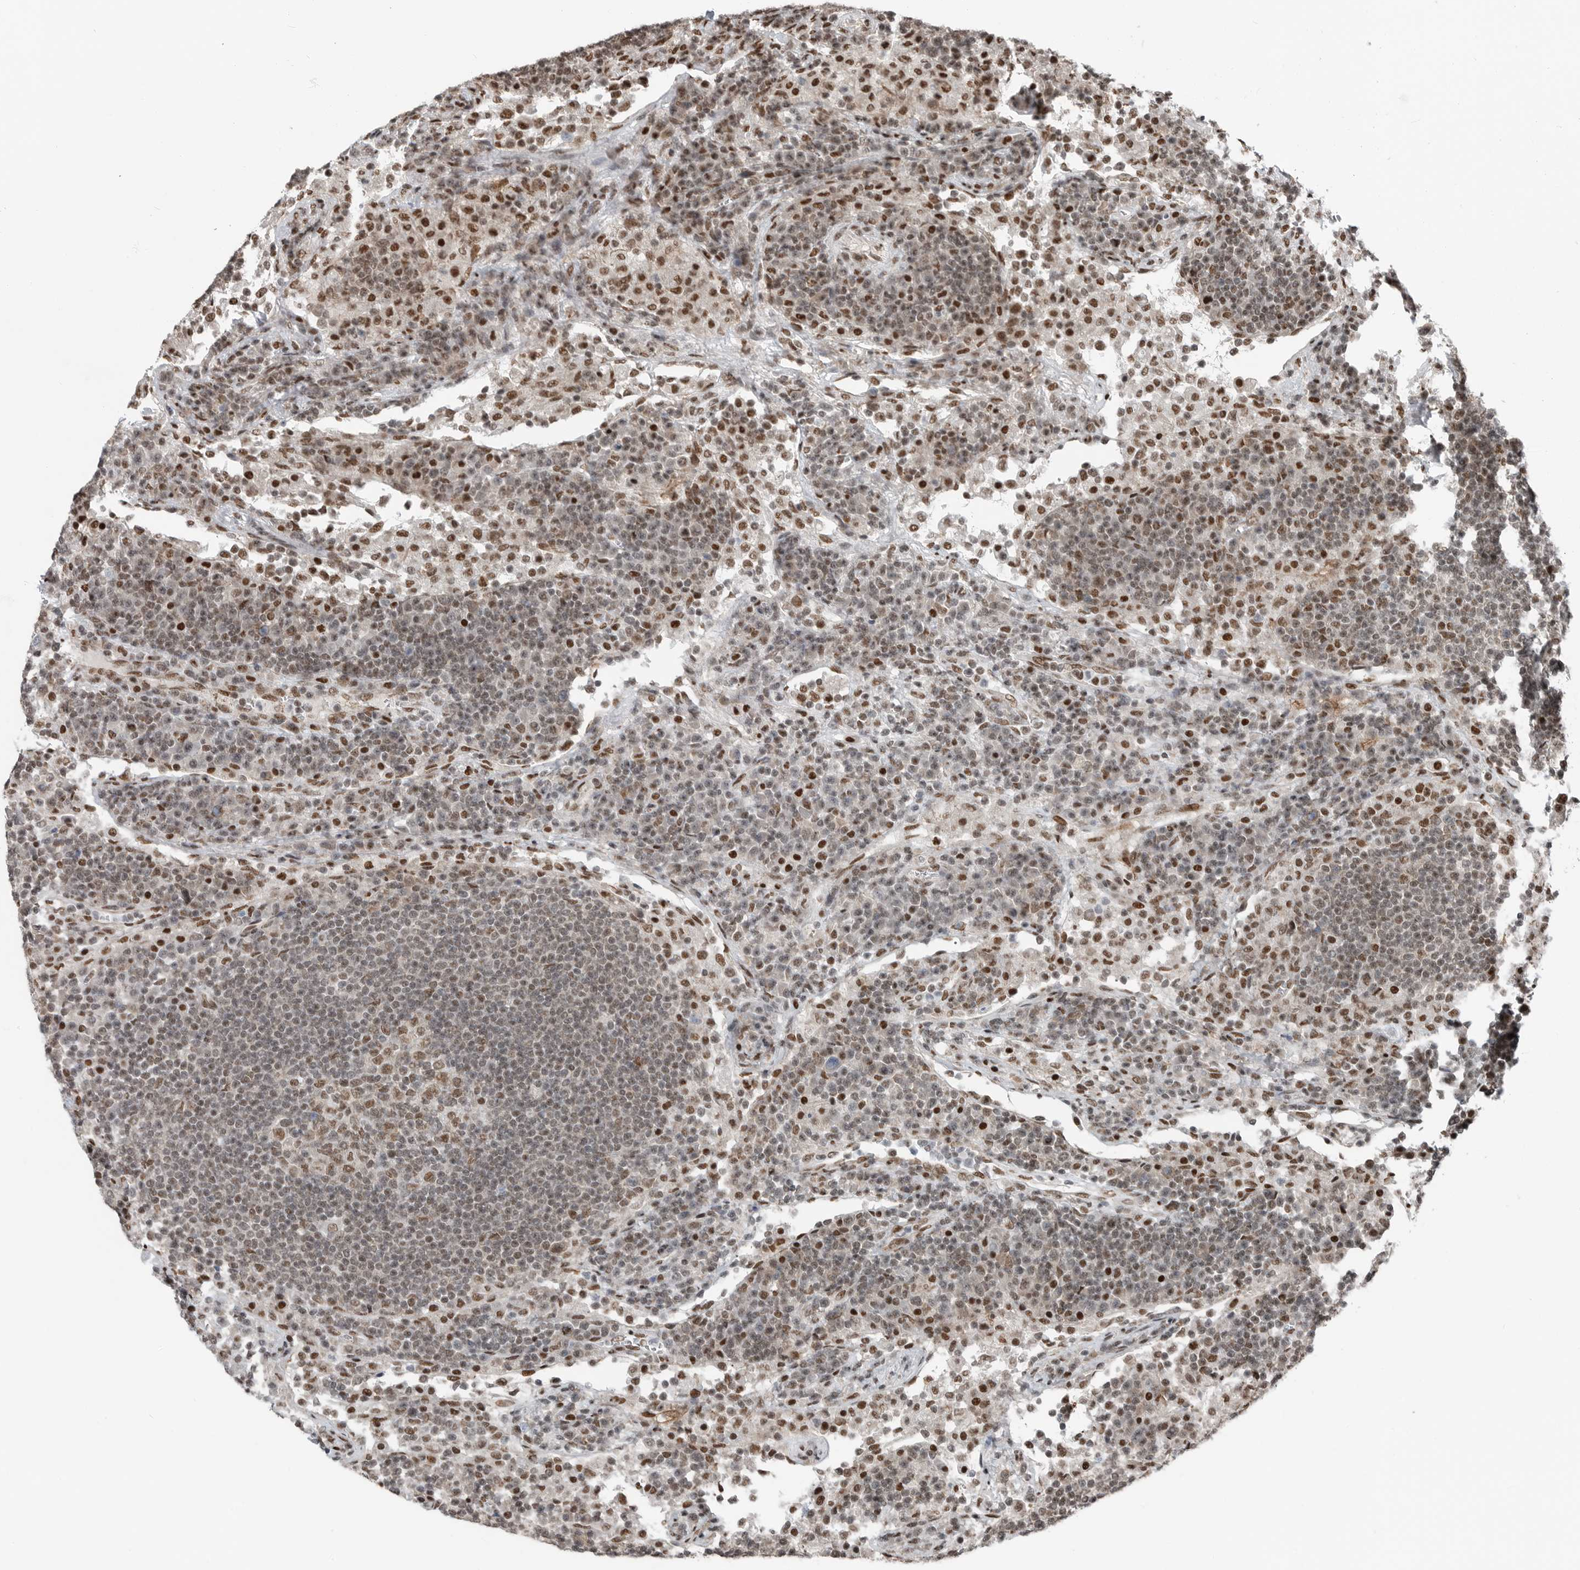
{"staining": {"intensity": "moderate", "quantity": ">75%", "location": "nuclear"}, "tissue": "lymph node", "cell_type": "Germinal center cells", "image_type": "normal", "snomed": [{"axis": "morphology", "description": "Normal tissue, NOS"}, {"axis": "topography", "description": "Lymph node"}], "caption": "Protein analysis of unremarkable lymph node reveals moderate nuclear expression in about >75% of germinal center cells.", "gene": "BLZF1", "patient": {"sex": "female", "age": 53}}